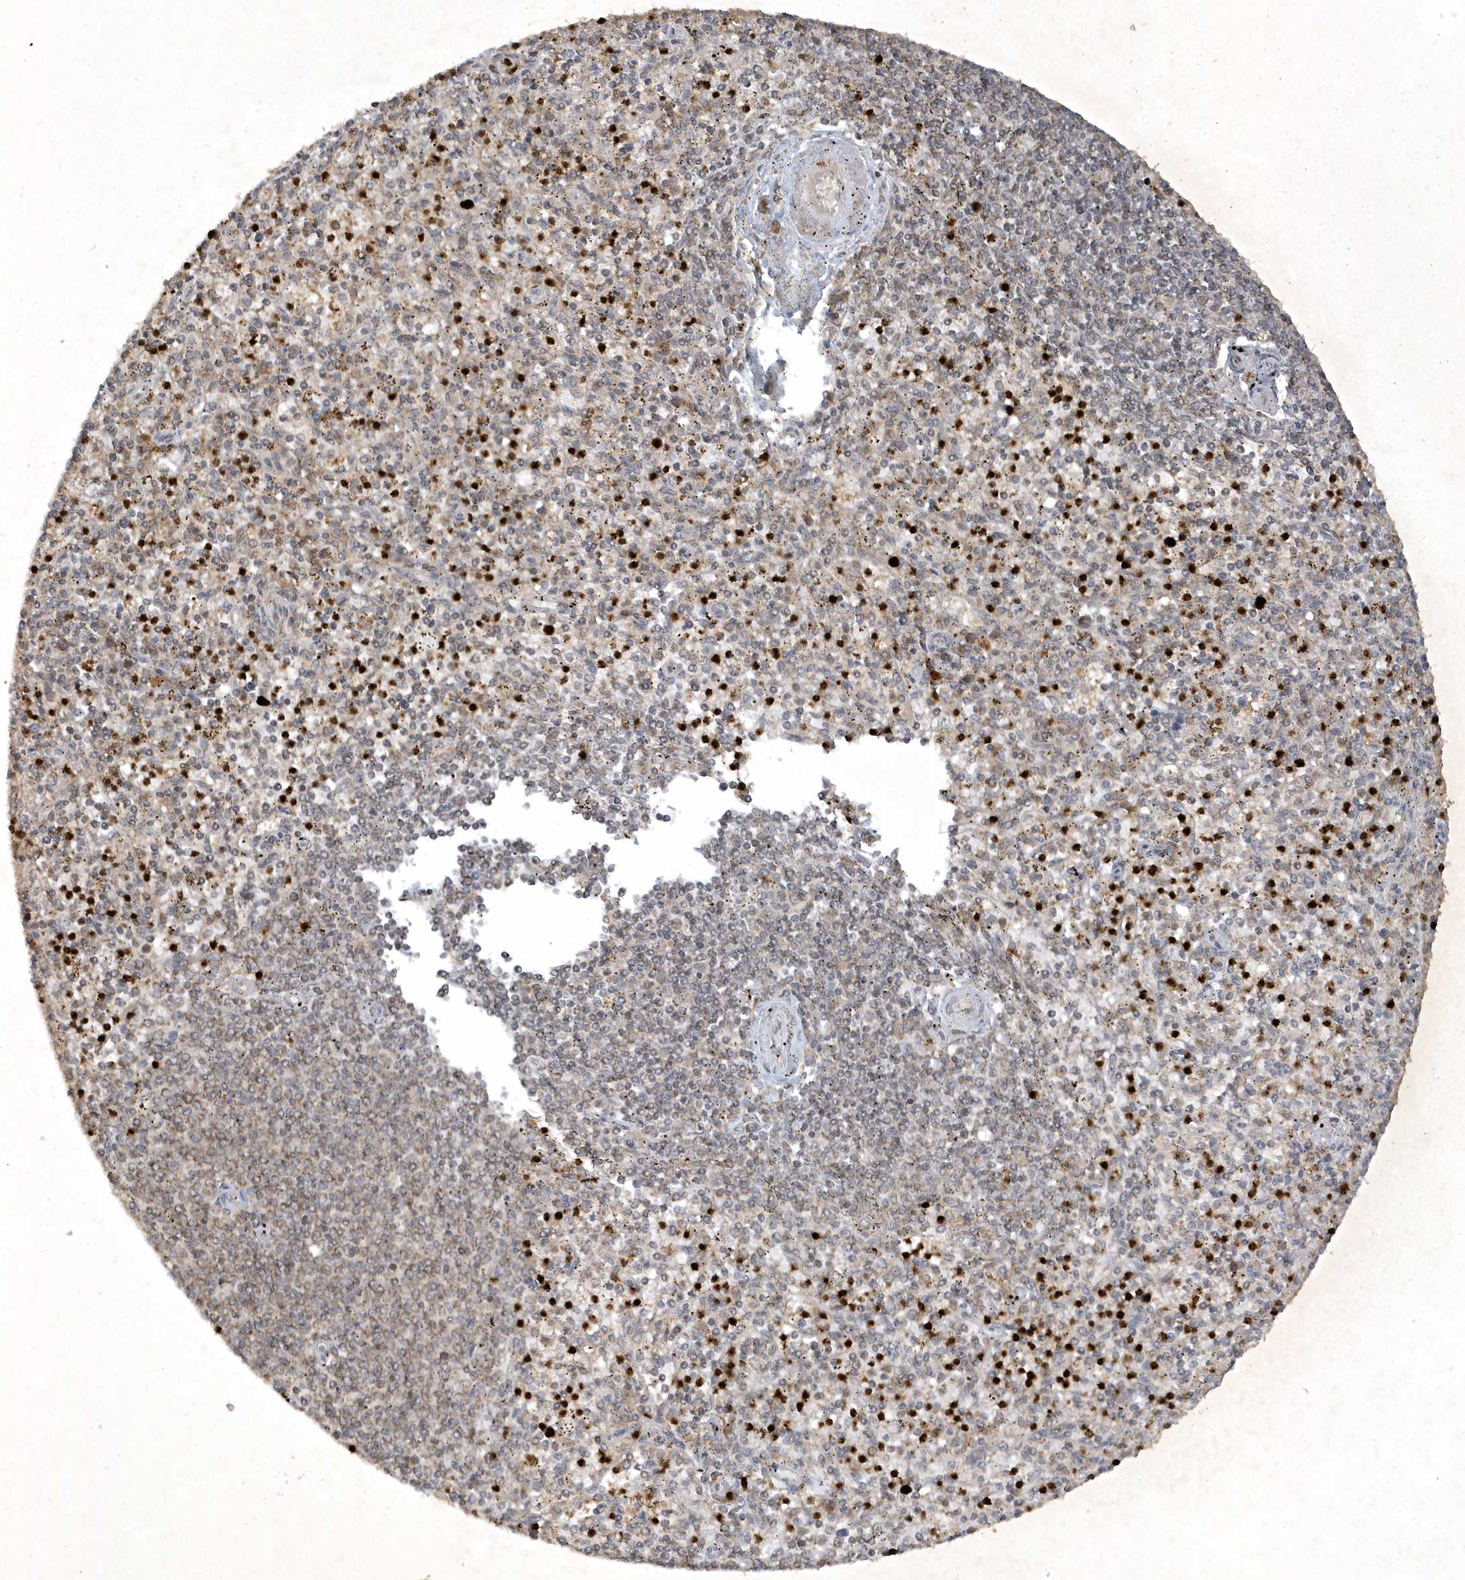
{"staining": {"intensity": "negative", "quantity": "none", "location": "none"}, "tissue": "spleen", "cell_type": "Cells in red pulp", "image_type": "normal", "snomed": [{"axis": "morphology", "description": "Normal tissue, NOS"}, {"axis": "topography", "description": "Spleen"}], "caption": "Image shows no significant protein expression in cells in red pulp of normal spleen.", "gene": "ZNF213", "patient": {"sex": "male", "age": 72}}